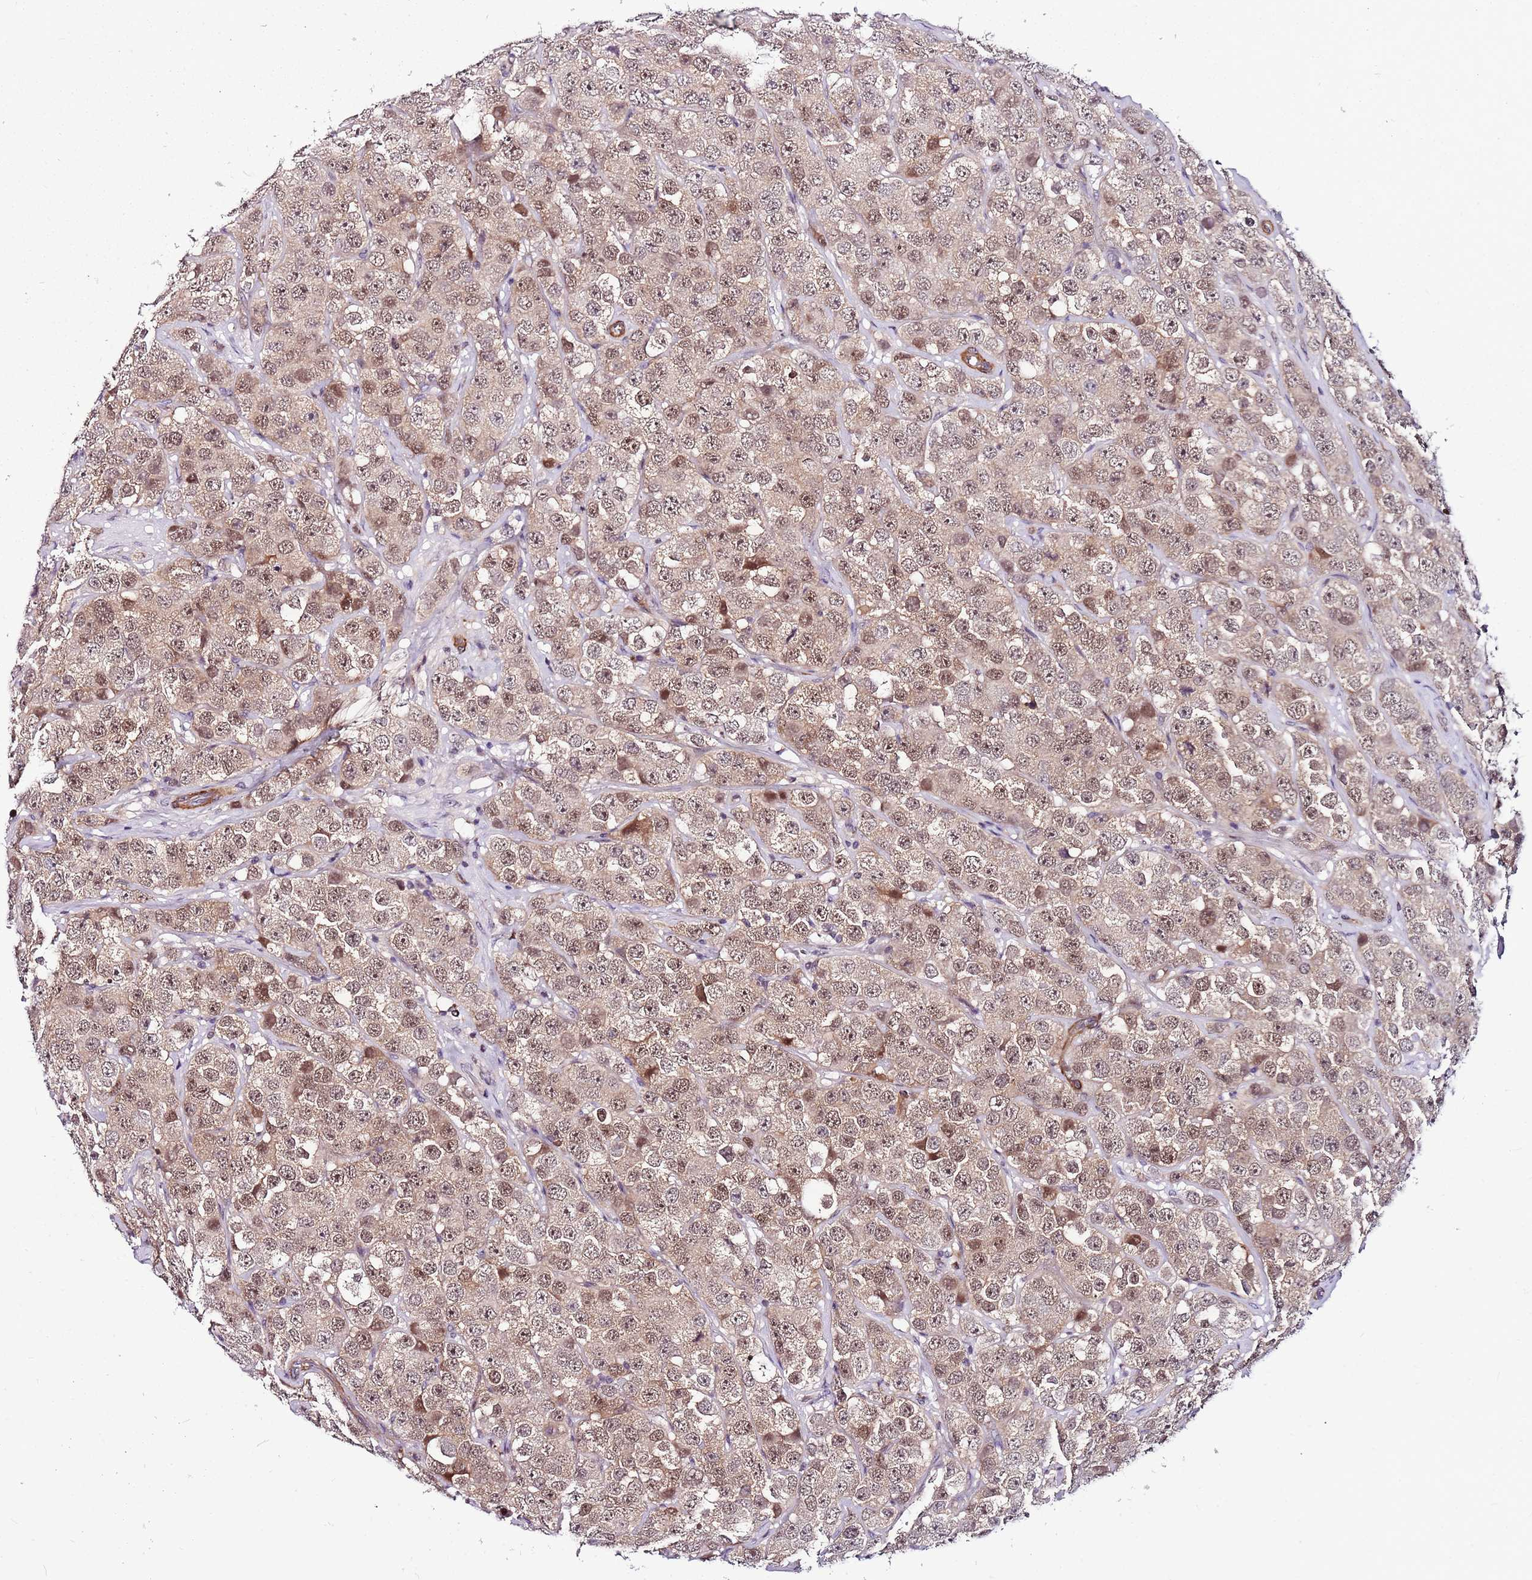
{"staining": {"intensity": "moderate", "quantity": ">75%", "location": "cytoplasmic/membranous,nuclear"}, "tissue": "testis cancer", "cell_type": "Tumor cells", "image_type": "cancer", "snomed": [{"axis": "morphology", "description": "Seminoma, NOS"}, {"axis": "topography", "description": "Testis"}], "caption": "Seminoma (testis) tissue shows moderate cytoplasmic/membranous and nuclear staining in about >75% of tumor cells", "gene": "POLE3", "patient": {"sex": "male", "age": 28}}